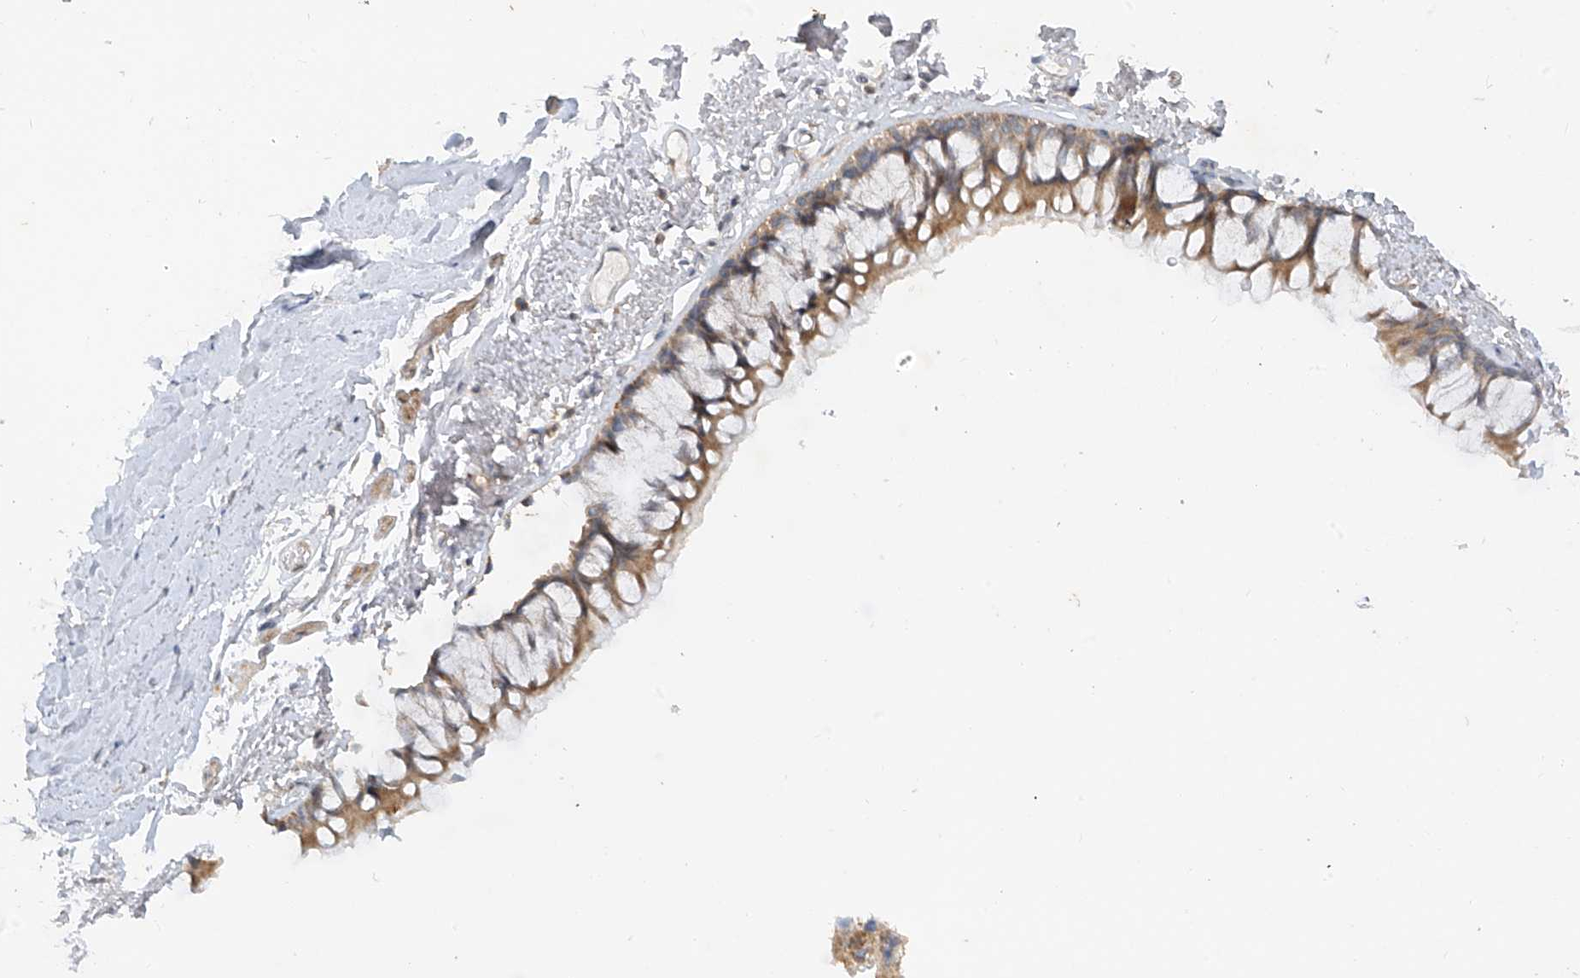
{"staining": {"intensity": "moderate", "quantity": ">75%", "location": "cytoplasmic/membranous"}, "tissue": "bronchus", "cell_type": "Respiratory epithelial cells", "image_type": "normal", "snomed": [{"axis": "morphology", "description": "Normal tissue, NOS"}, {"axis": "topography", "description": "Cartilage tissue"}, {"axis": "topography", "description": "Bronchus"}], "caption": "Protein analysis of unremarkable bronchus demonstrates moderate cytoplasmic/membranous positivity in approximately >75% of respiratory epithelial cells.", "gene": "MTUS2", "patient": {"sex": "female", "age": 73}}